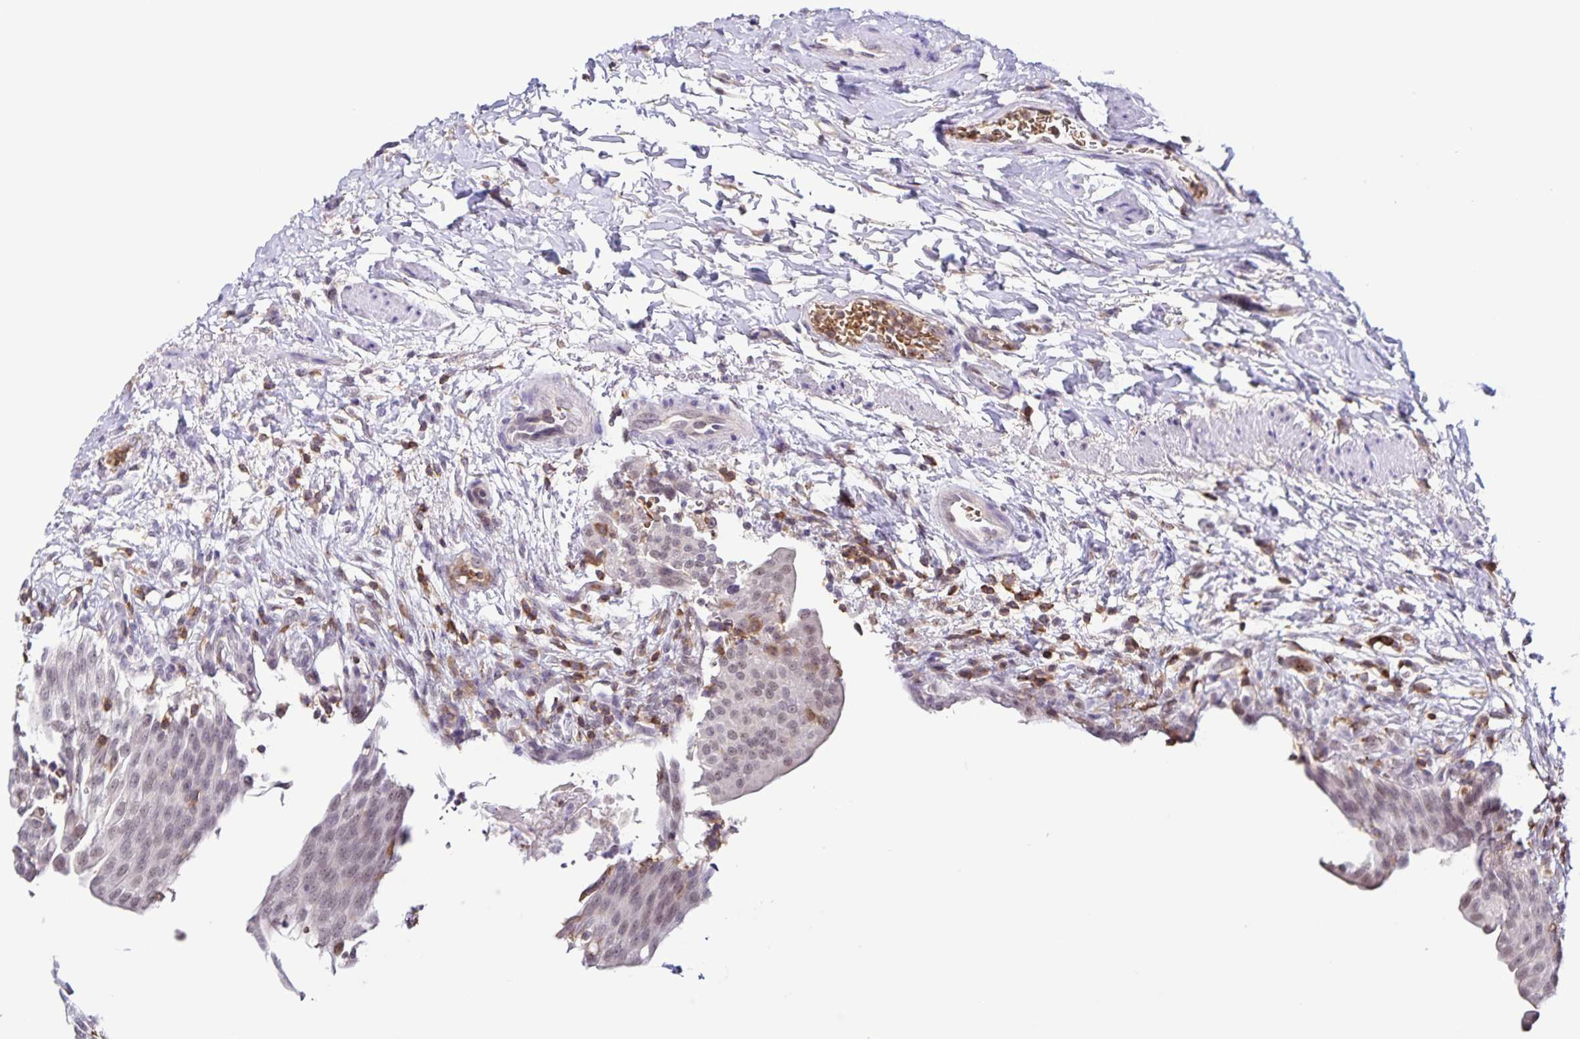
{"staining": {"intensity": "negative", "quantity": "none", "location": "none"}, "tissue": "urinary bladder", "cell_type": "Urothelial cells", "image_type": "normal", "snomed": [{"axis": "morphology", "description": "Normal tissue, NOS"}, {"axis": "topography", "description": "Urinary bladder"}, {"axis": "topography", "description": "Peripheral nerve tissue"}], "caption": "Photomicrograph shows no significant protein staining in urothelial cells of benign urinary bladder.", "gene": "STPG4", "patient": {"sex": "female", "age": 60}}